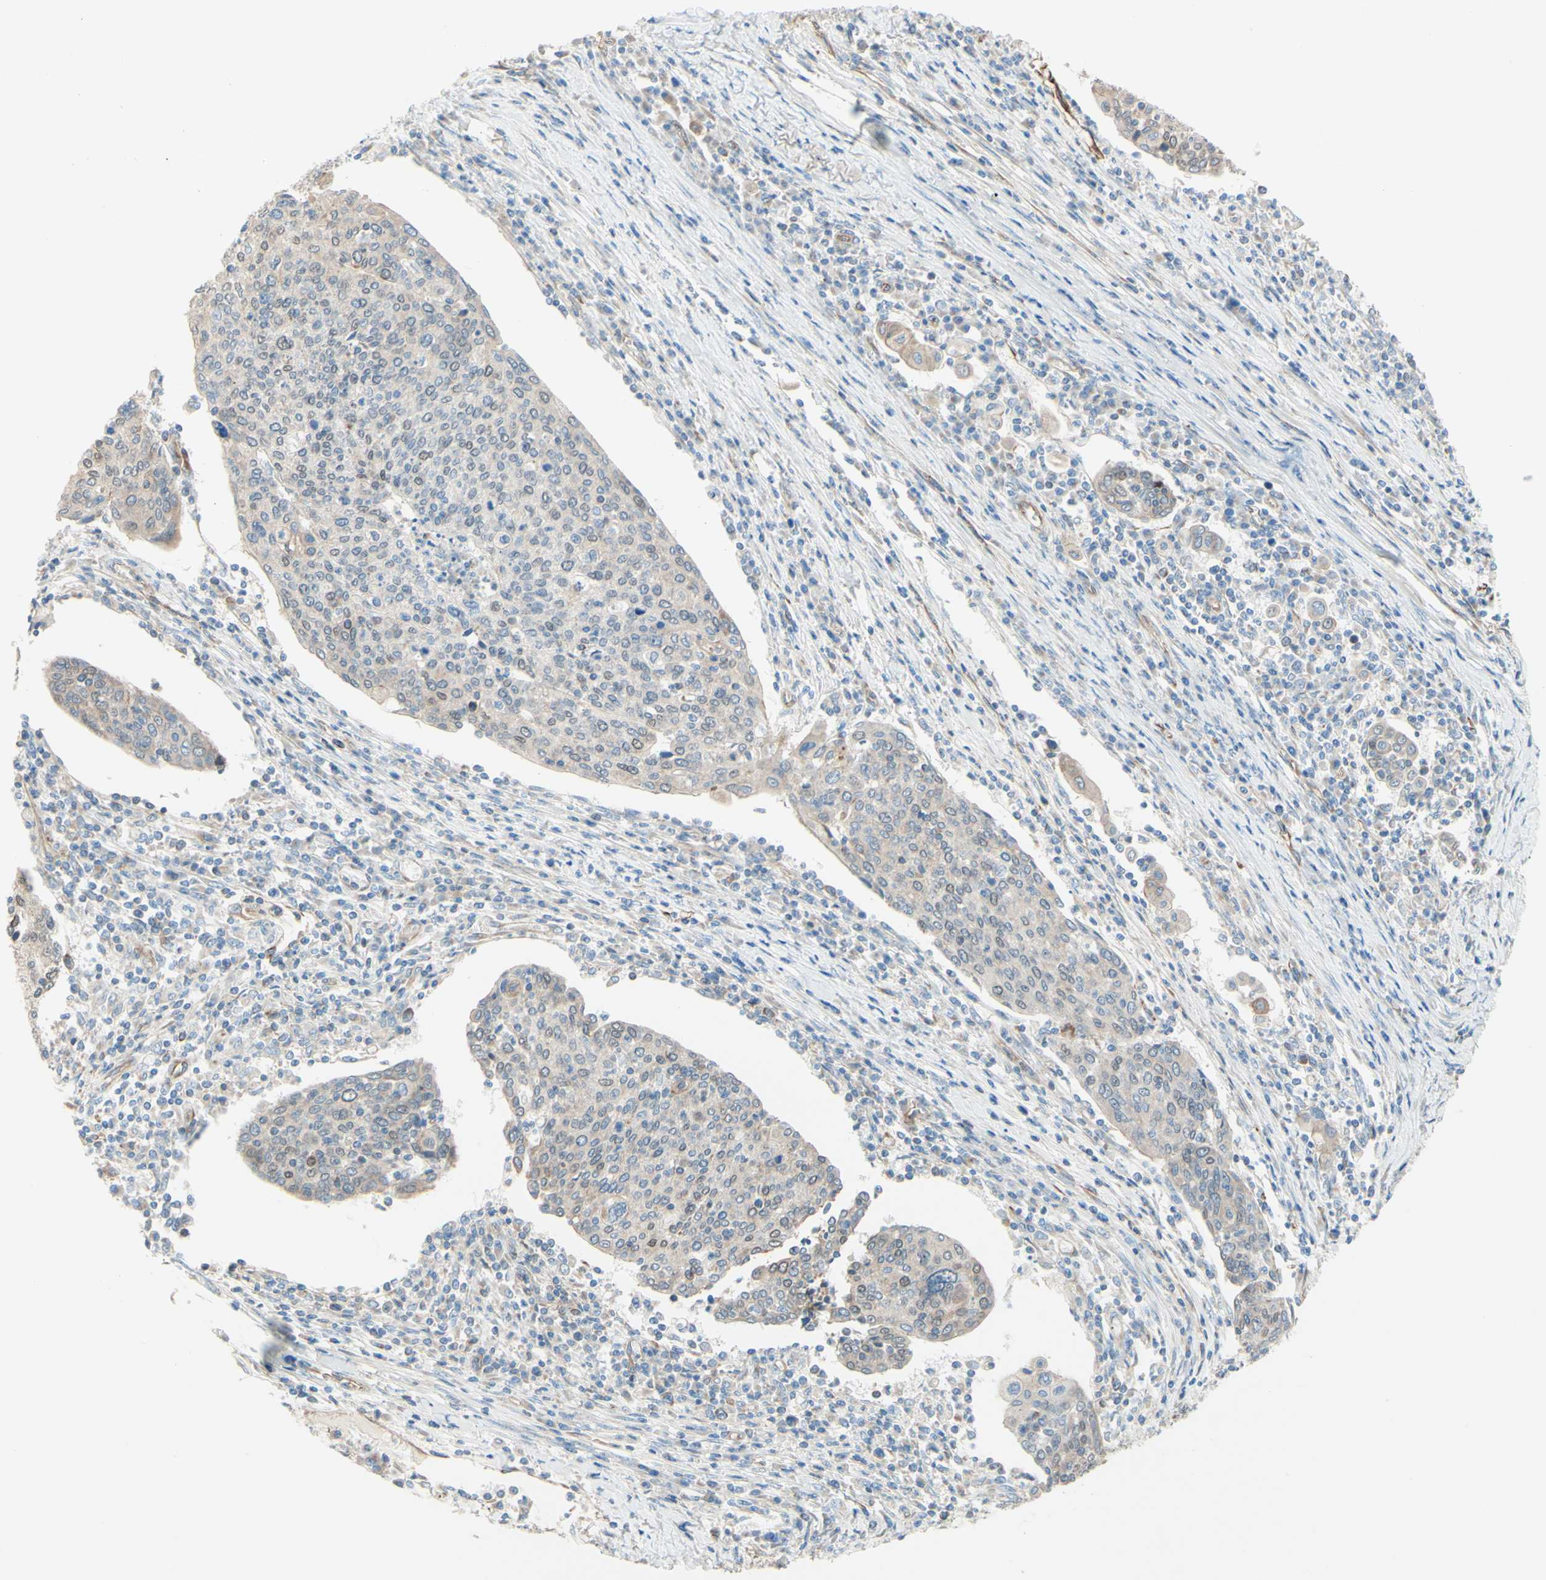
{"staining": {"intensity": "weak", "quantity": ">75%", "location": "cytoplasmic/membranous,nuclear"}, "tissue": "cervical cancer", "cell_type": "Tumor cells", "image_type": "cancer", "snomed": [{"axis": "morphology", "description": "Squamous cell carcinoma, NOS"}, {"axis": "topography", "description": "Cervix"}], "caption": "Squamous cell carcinoma (cervical) stained with DAB (3,3'-diaminobenzidine) immunohistochemistry exhibits low levels of weak cytoplasmic/membranous and nuclear staining in about >75% of tumor cells.", "gene": "ENDOD1", "patient": {"sex": "female", "age": 40}}